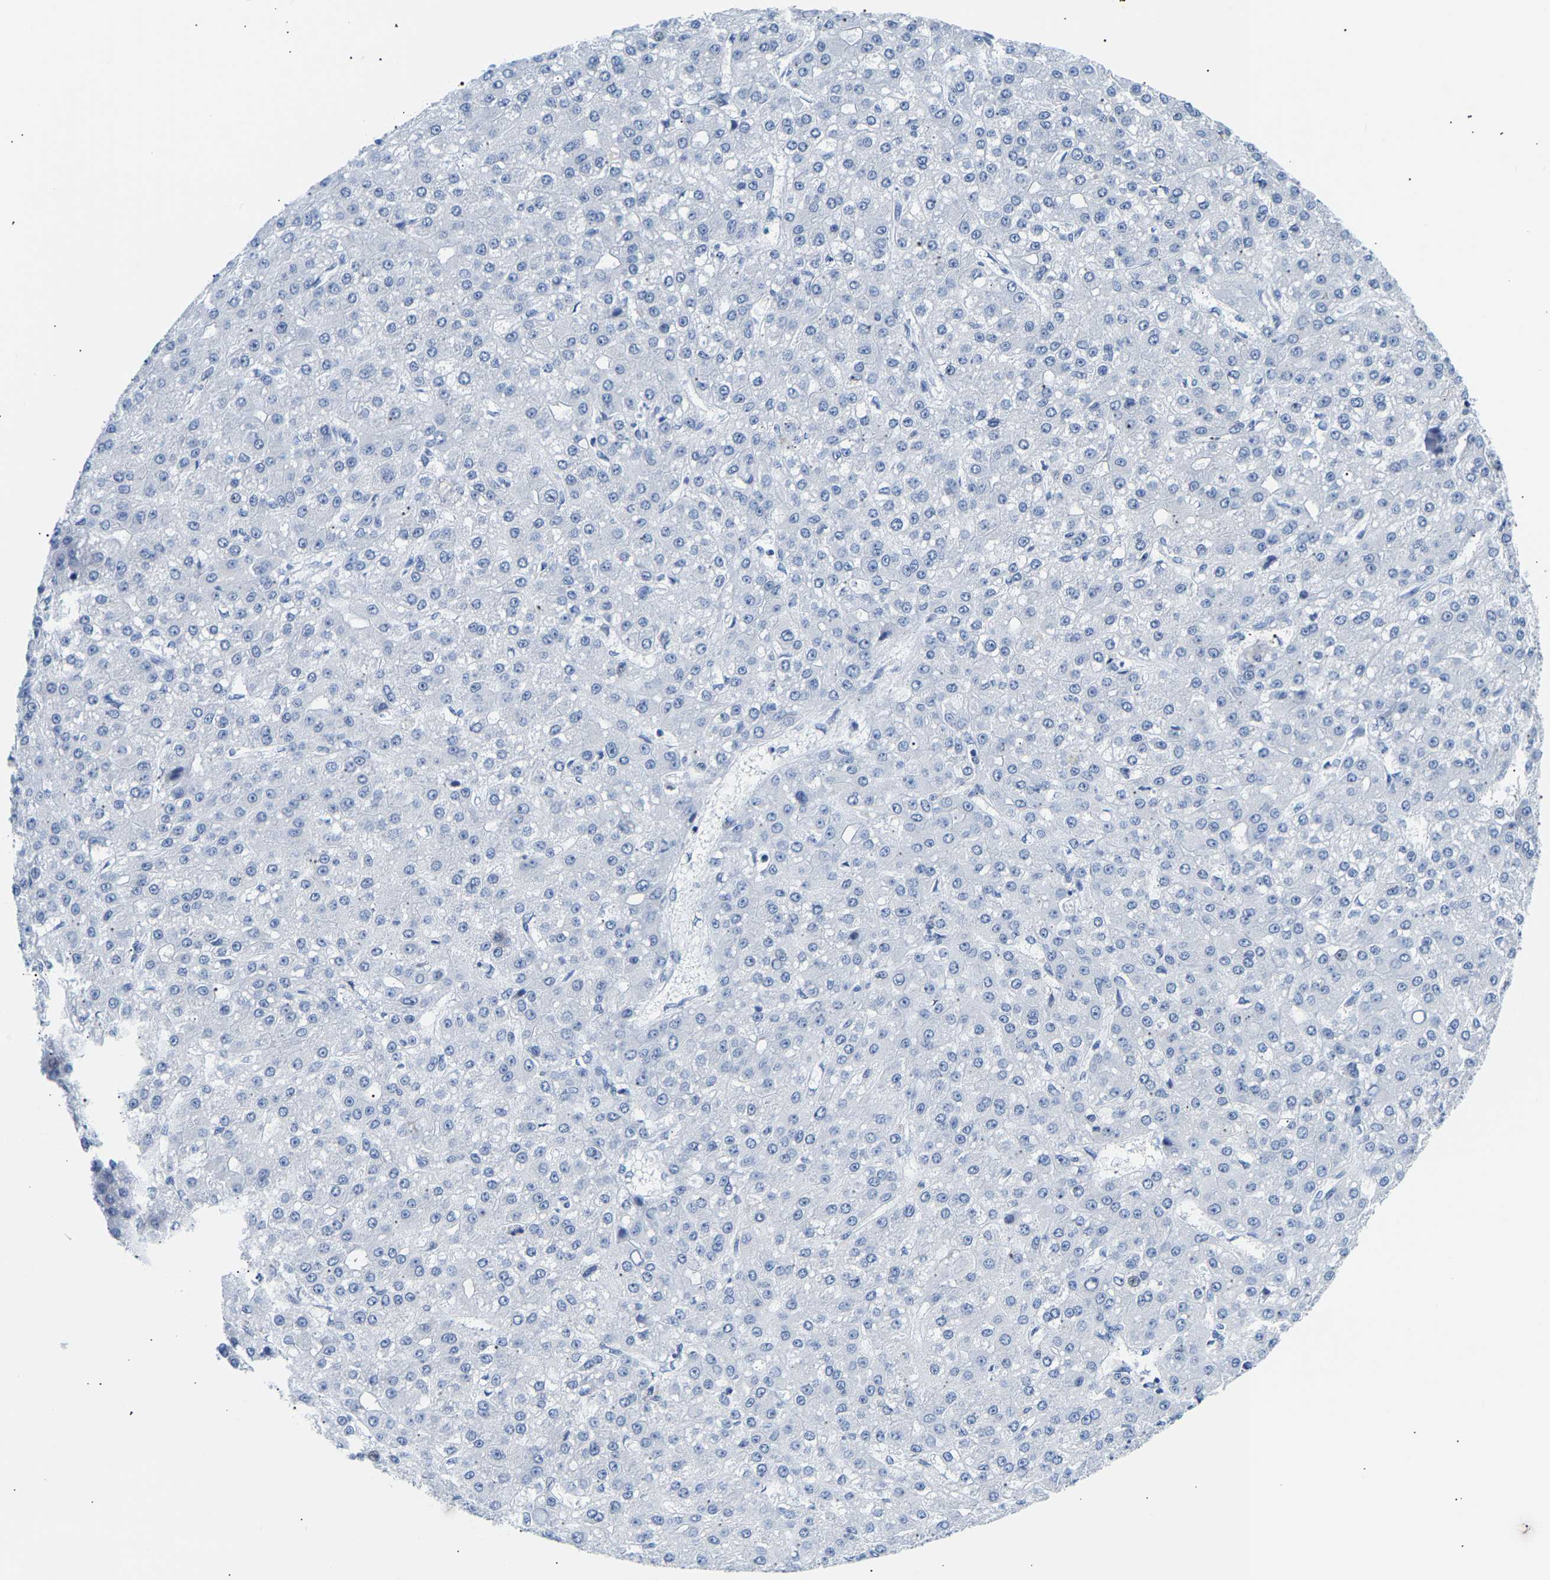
{"staining": {"intensity": "negative", "quantity": "none", "location": "none"}, "tissue": "liver cancer", "cell_type": "Tumor cells", "image_type": "cancer", "snomed": [{"axis": "morphology", "description": "Carcinoma, Hepatocellular, NOS"}, {"axis": "topography", "description": "Liver"}], "caption": "IHC histopathology image of neoplastic tissue: human hepatocellular carcinoma (liver) stained with DAB (3,3'-diaminobenzidine) demonstrates no significant protein positivity in tumor cells. (DAB (3,3'-diaminobenzidine) immunohistochemistry with hematoxylin counter stain).", "gene": "SPINK2", "patient": {"sex": "male", "age": 67}}